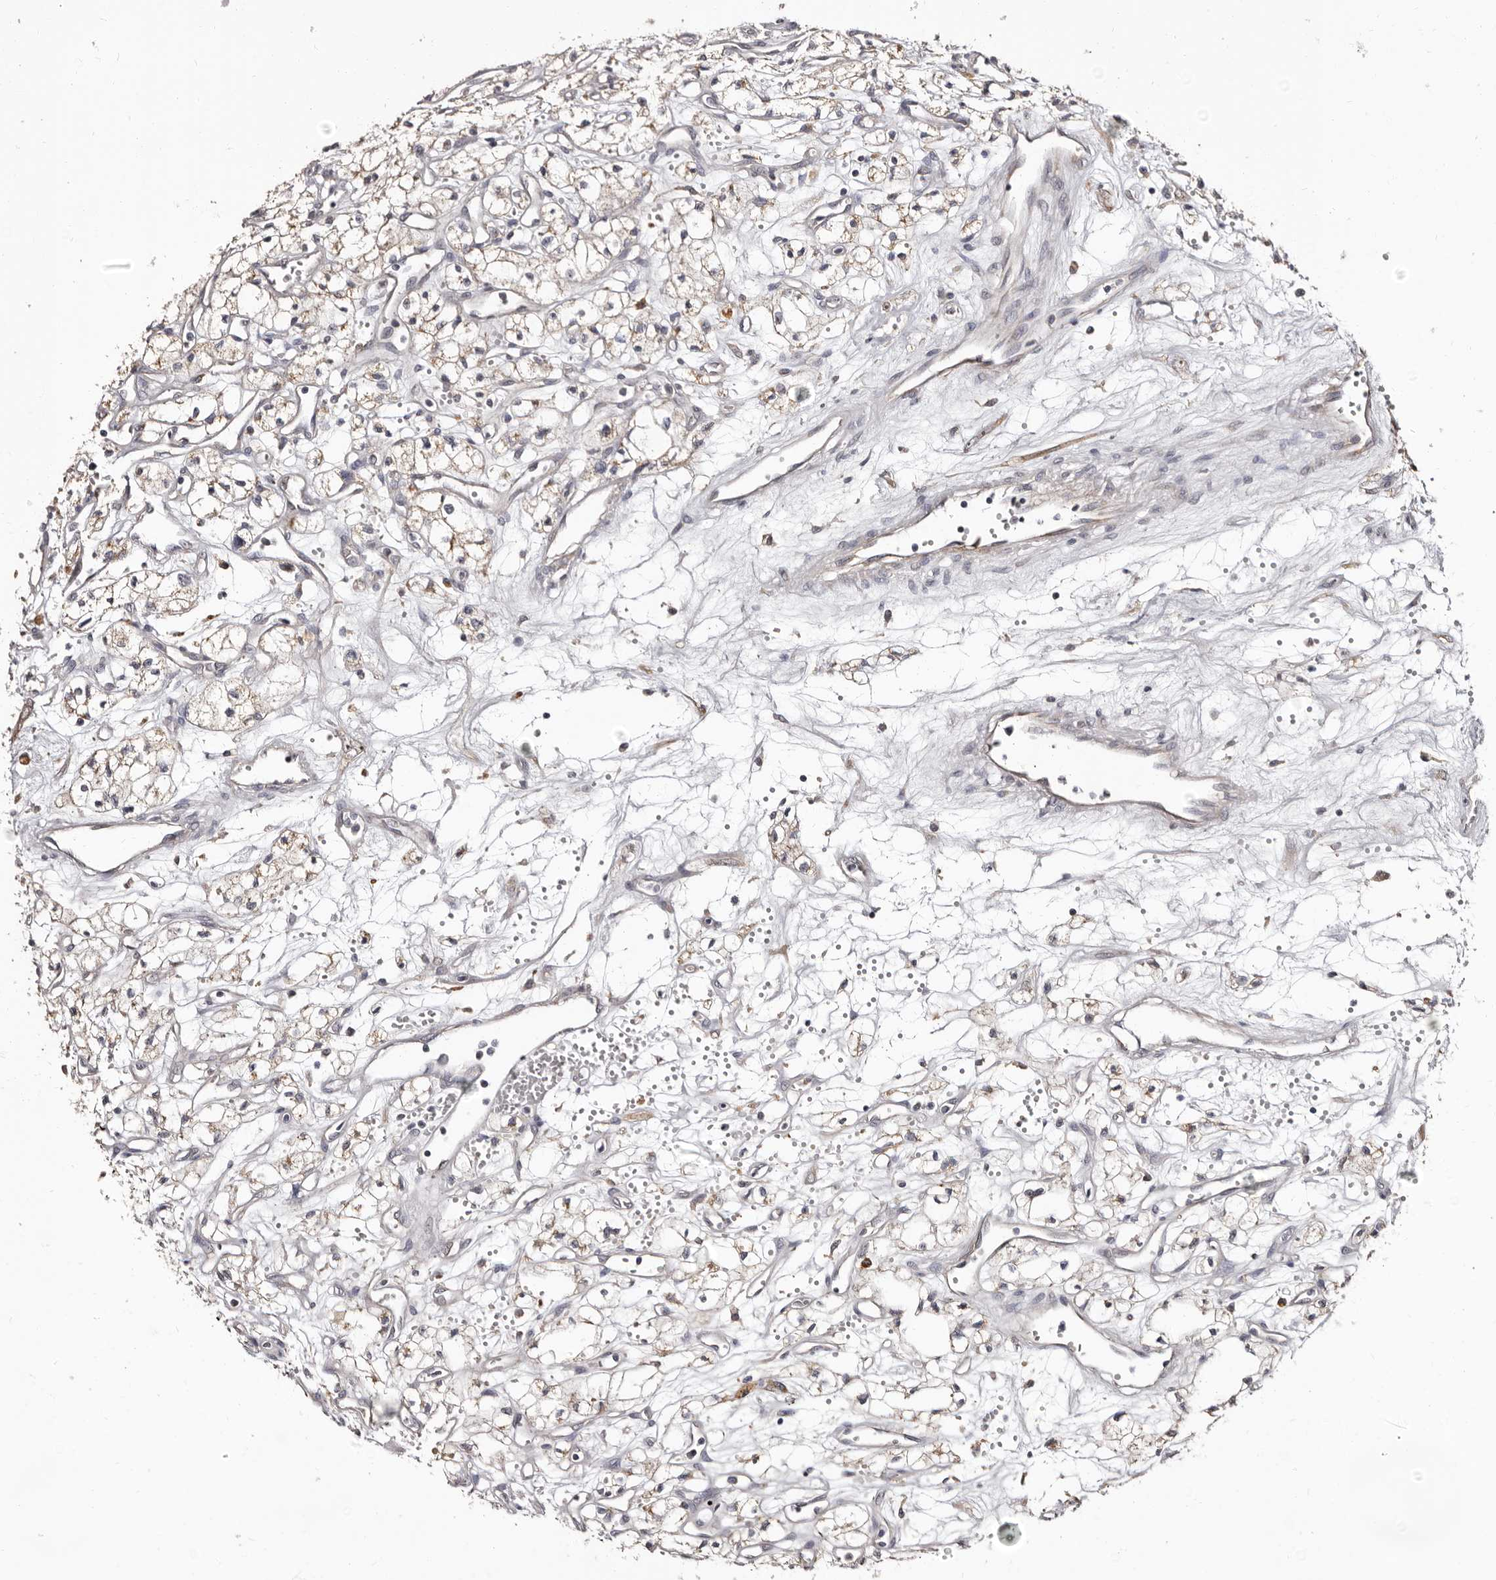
{"staining": {"intensity": "weak", "quantity": ">75%", "location": "cytoplasmic/membranous"}, "tissue": "renal cancer", "cell_type": "Tumor cells", "image_type": "cancer", "snomed": [{"axis": "morphology", "description": "Adenocarcinoma, NOS"}, {"axis": "topography", "description": "Kidney"}], "caption": "The micrograph demonstrates staining of renal adenocarcinoma, revealing weak cytoplasmic/membranous protein expression (brown color) within tumor cells.", "gene": "PTAFR", "patient": {"sex": "male", "age": 59}}